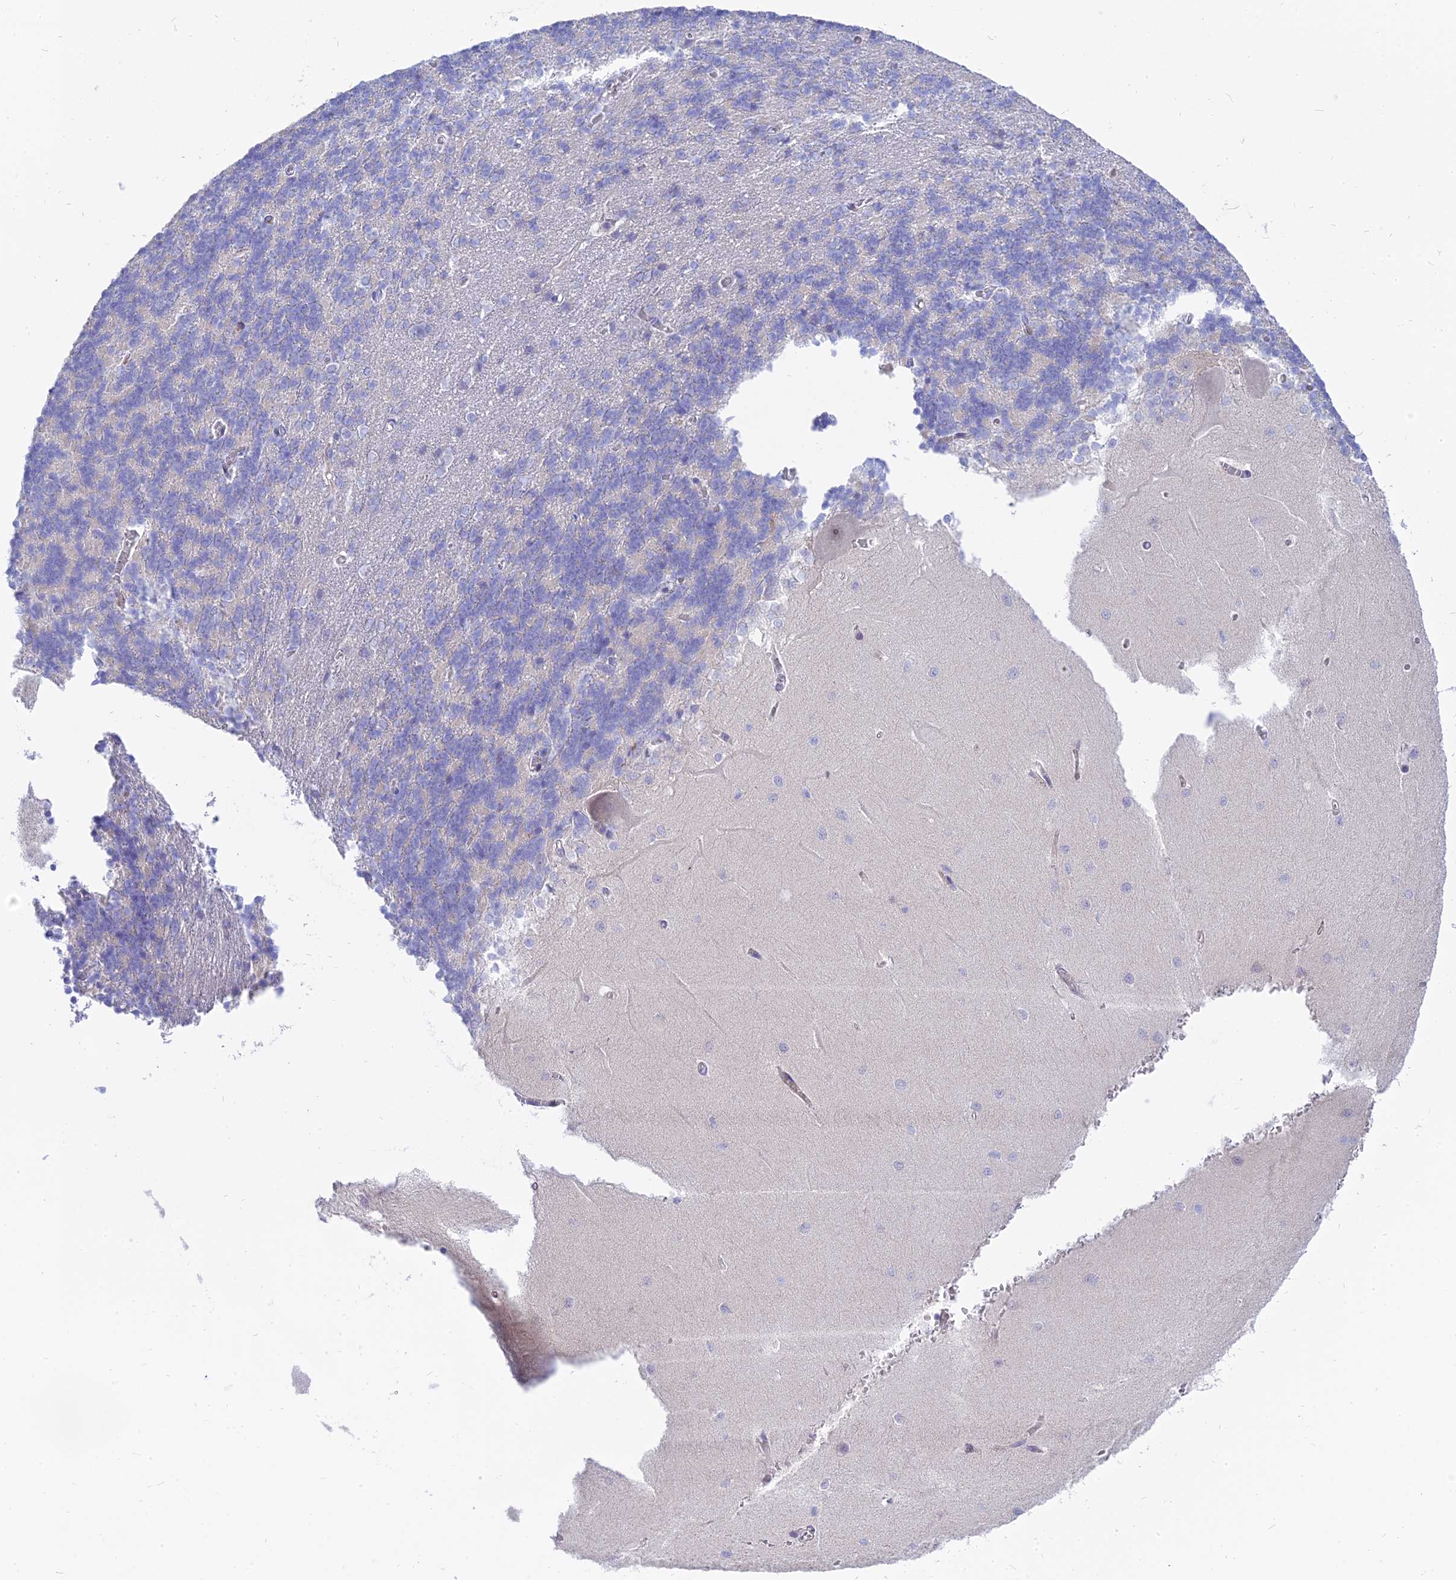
{"staining": {"intensity": "negative", "quantity": "none", "location": "none"}, "tissue": "cerebellum", "cell_type": "Cells in granular layer", "image_type": "normal", "snomed": [{"axis": "morphology", "description": "Normal tissue, NOS"}, {"axis": "topography", "description": "Cerebellum"}], "caption": "An IHC image of unremarkable cerebellum is shown. There is no staining in cells in granular layer of cerebellum.", "gene": "MBD3L1", "patient": {"sex": "male", "age": 37}}